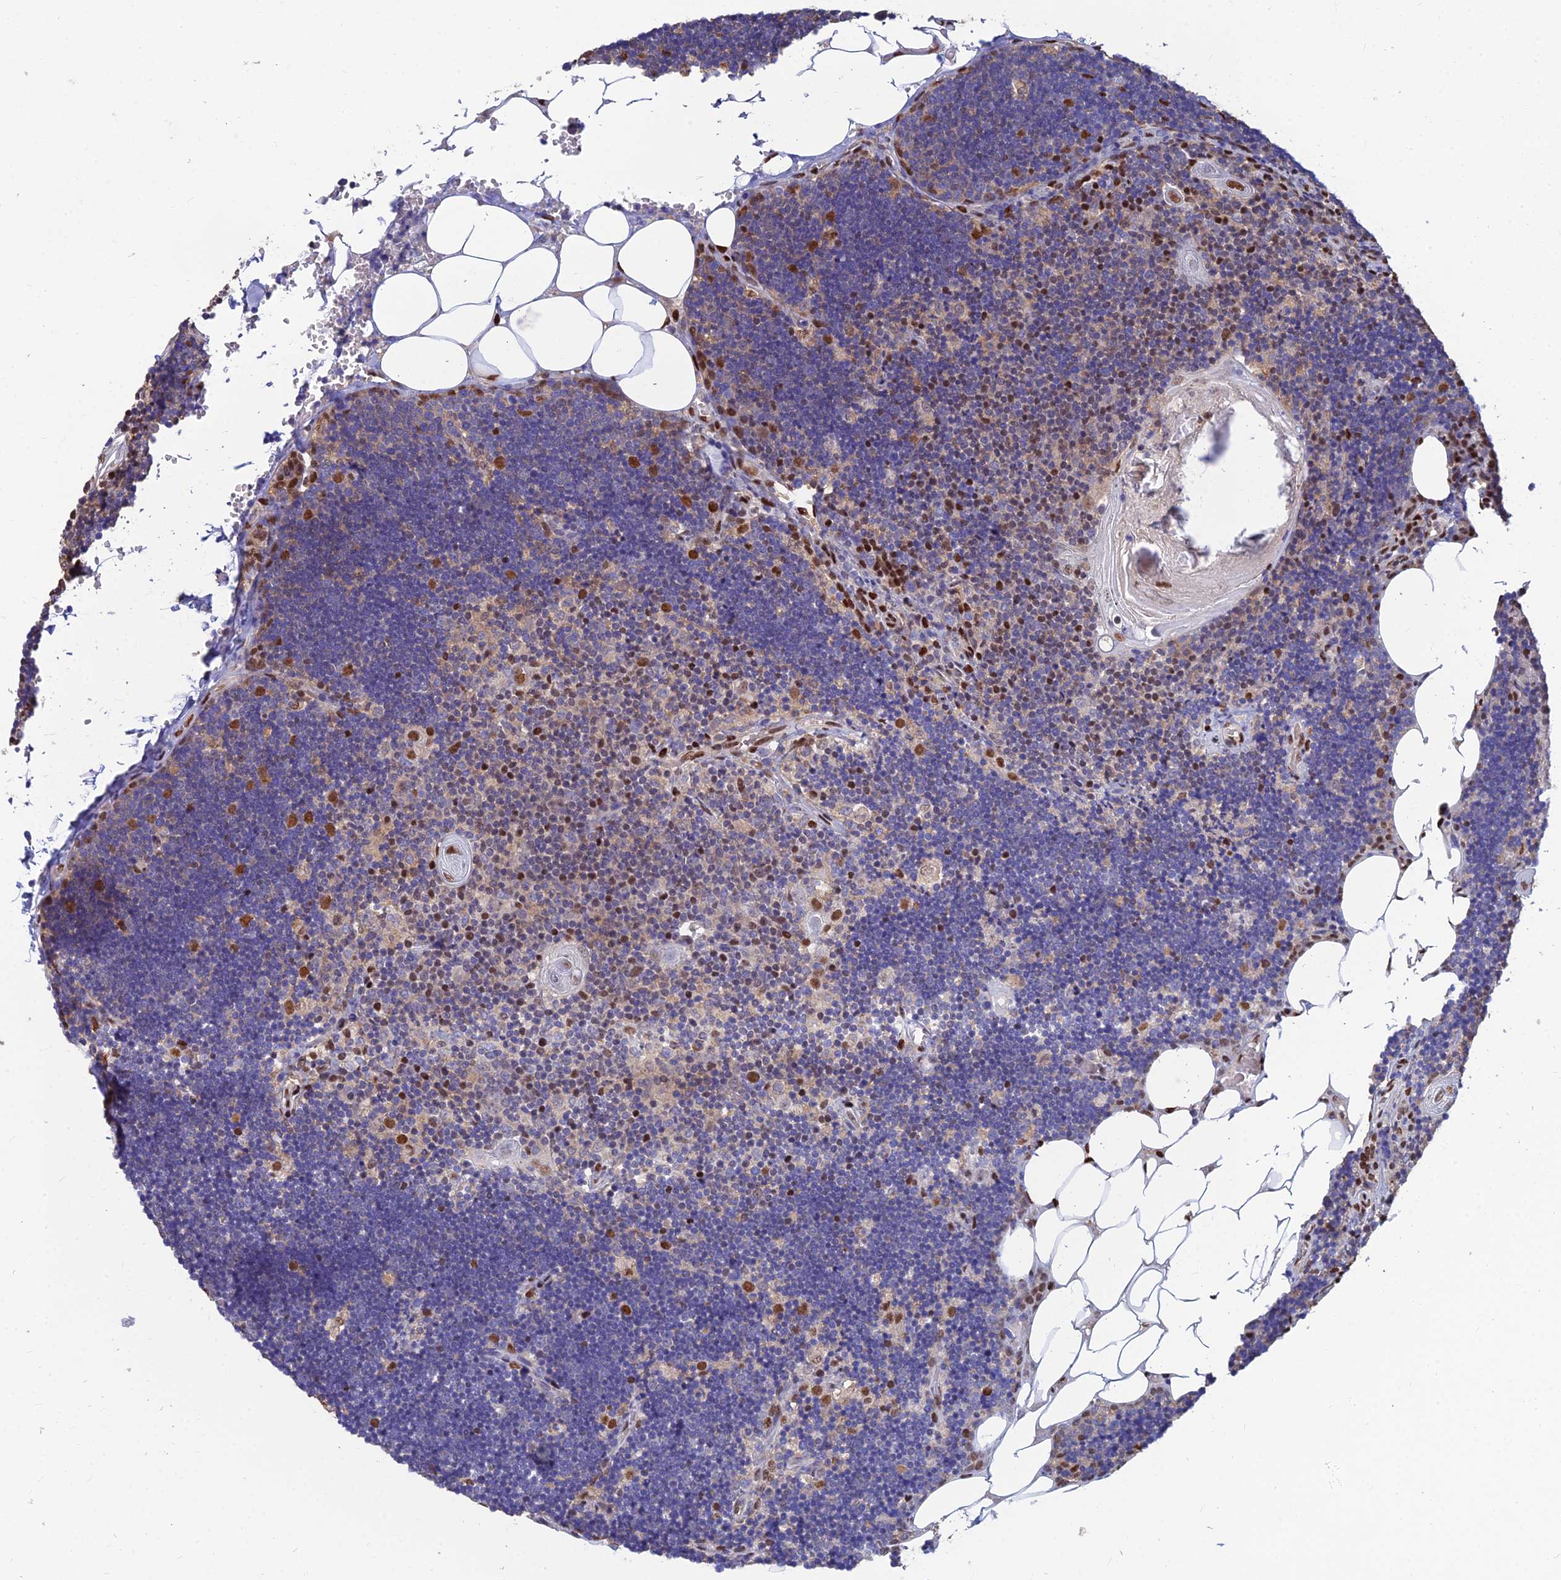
{"staining": {"intensity": "strong", "quantity": "<25%", "location": "cytoplasmic/membranous,nuclear"}, "tissue": "lymph node", "cell_type": "Non-germinal center cells", "image_type": "normal", "snomed": [{"axis": "morphology", "description": "Normal tissue, NOS"}, {"axis": "topography", "description": "Lymph node"}], "caption": "Lymph node stained with DAB IHC demonstrates medium levels of strong cytoplasmic/membranous,nuclear staining in about <25% of non-germinal center cells.", "gene": "DNPEP", "patient": {"sex": "male", "age": 33}}